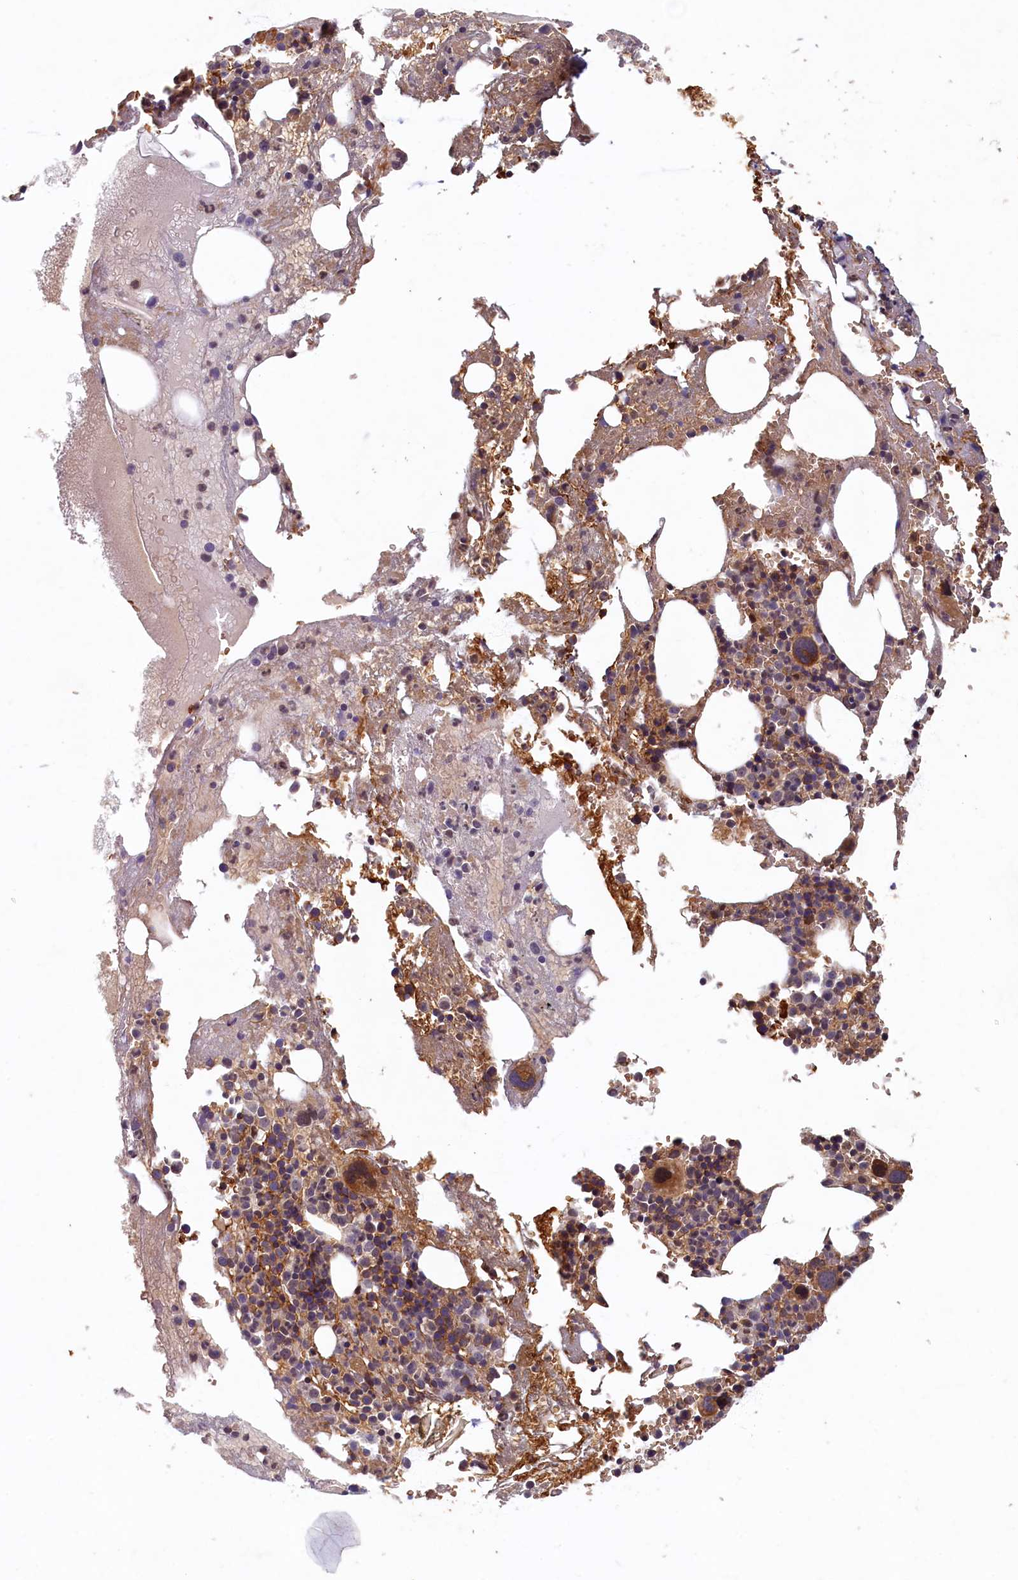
{"staining": {"intensity": "moderate", "quantity": "<25%", "location": "cytoplasmic/membranous"}, "tissue": "bone marrow", "cell_type": "Hematopoietic cells", "image_type": "normal", "snomed": [{"axis": "morphology", "description": "Normal tissue, NOS"}, {"axis": "topography", "description": "Bone marrow"}], "caption": "Bone marrow was stained to show a protein in brown. There is low levels of moderate cytoplasmic/membranous expression in about <25% of hematopoietic cells. (DAB IHC, brown staining for protein, blue staining for nuclei).", "gene": "LCMT2", "patient": {"sex": "male", "age": 61}}